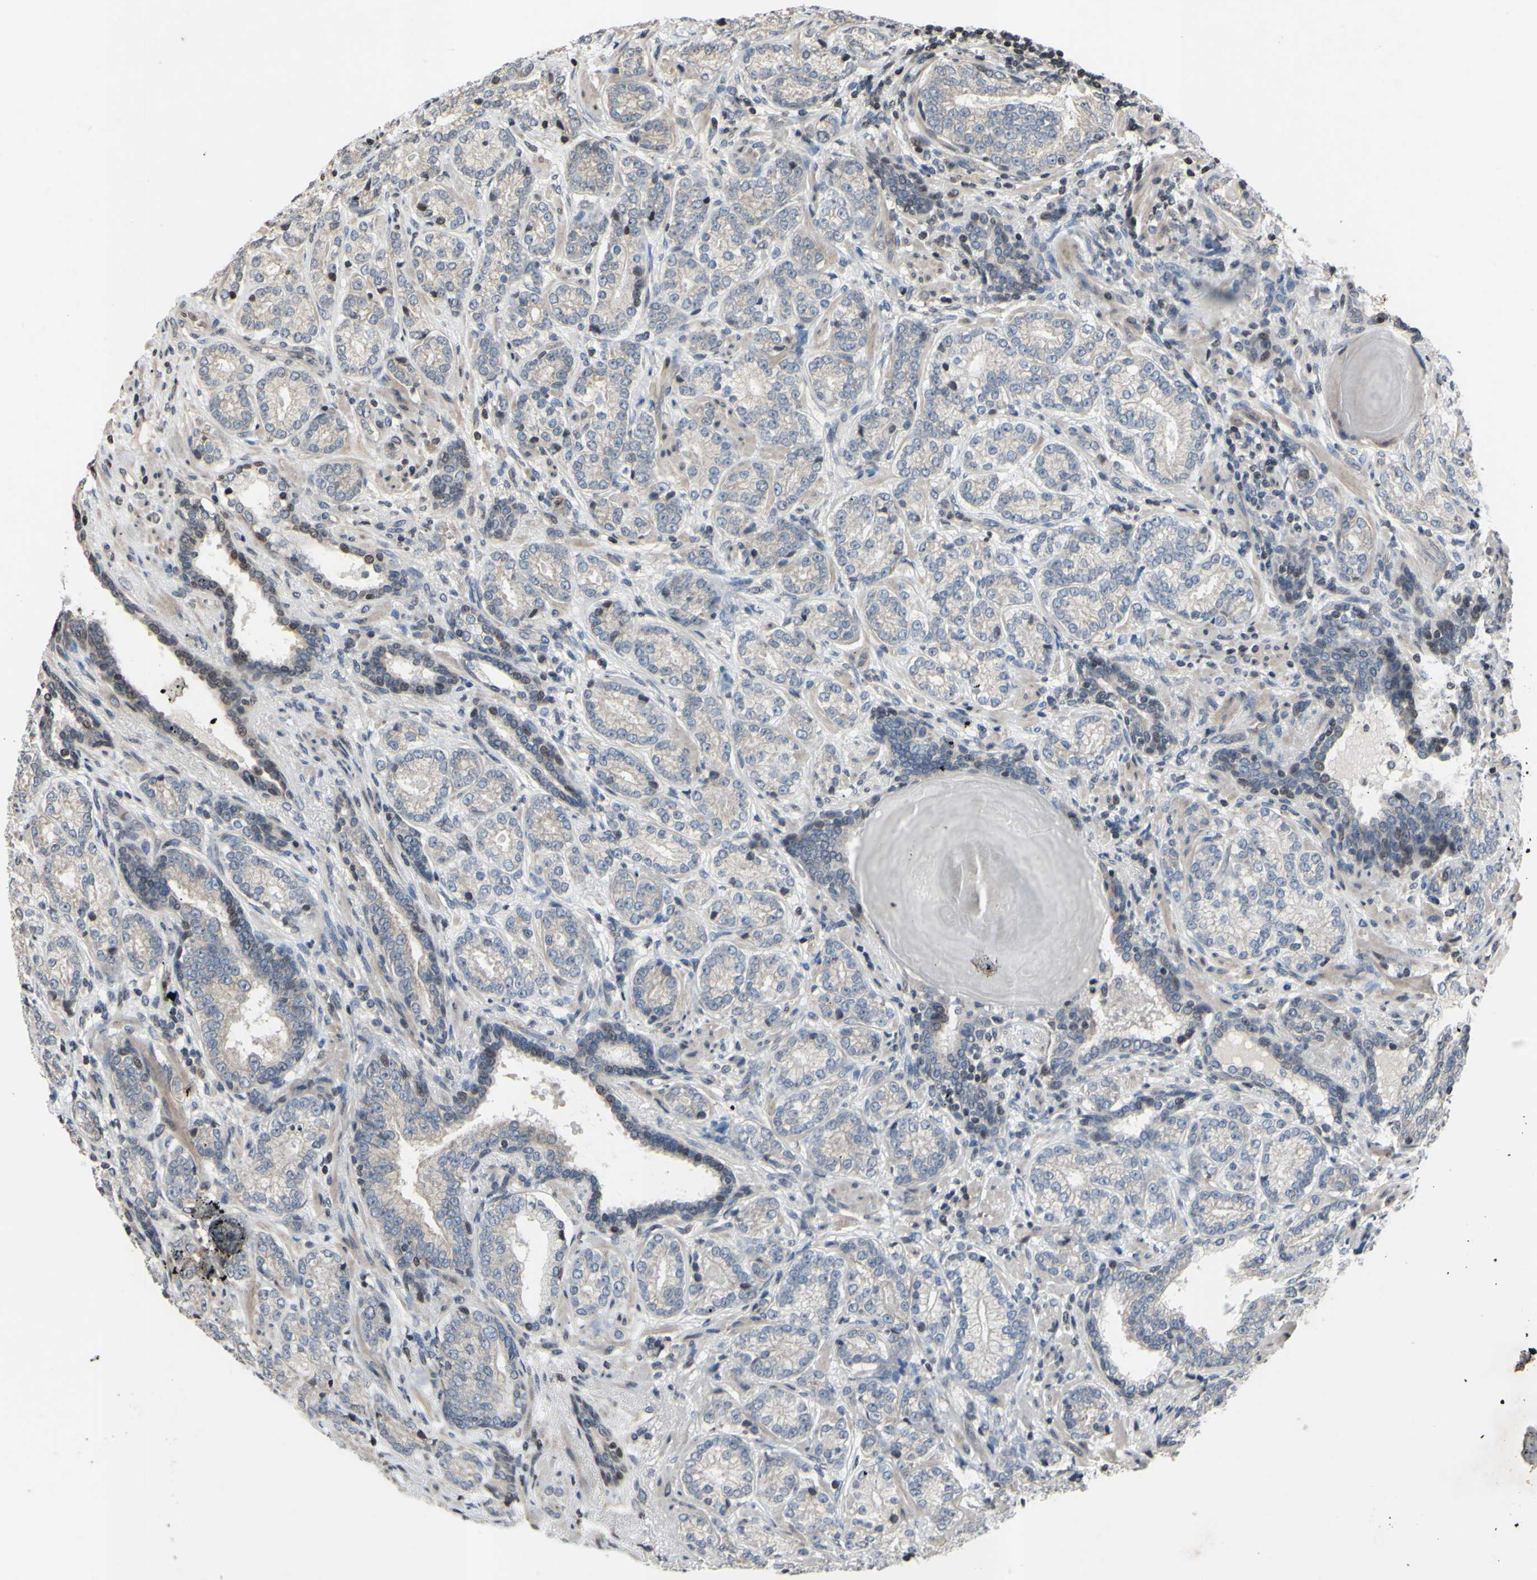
{"staining": {"intensity": "negative", "quantity": "none", "location": "none"}, "tissue": "prostate cancer", "cell_type": "Tumor cells", "image_type": "cancer", "snomed": [{"axis": "morphology", "description": "Adenocarcinoma, High grade"}, {"axis": "topography", "description": "Prostate"}], "caption": "This is an immunohistochemistry (IHC) histopathology image of adenocarcinoma (high-grade) (prostate). There is no expression in tumor cells.", "gene": "ARG1", "patient": {"sex": "male", "age": 61}}